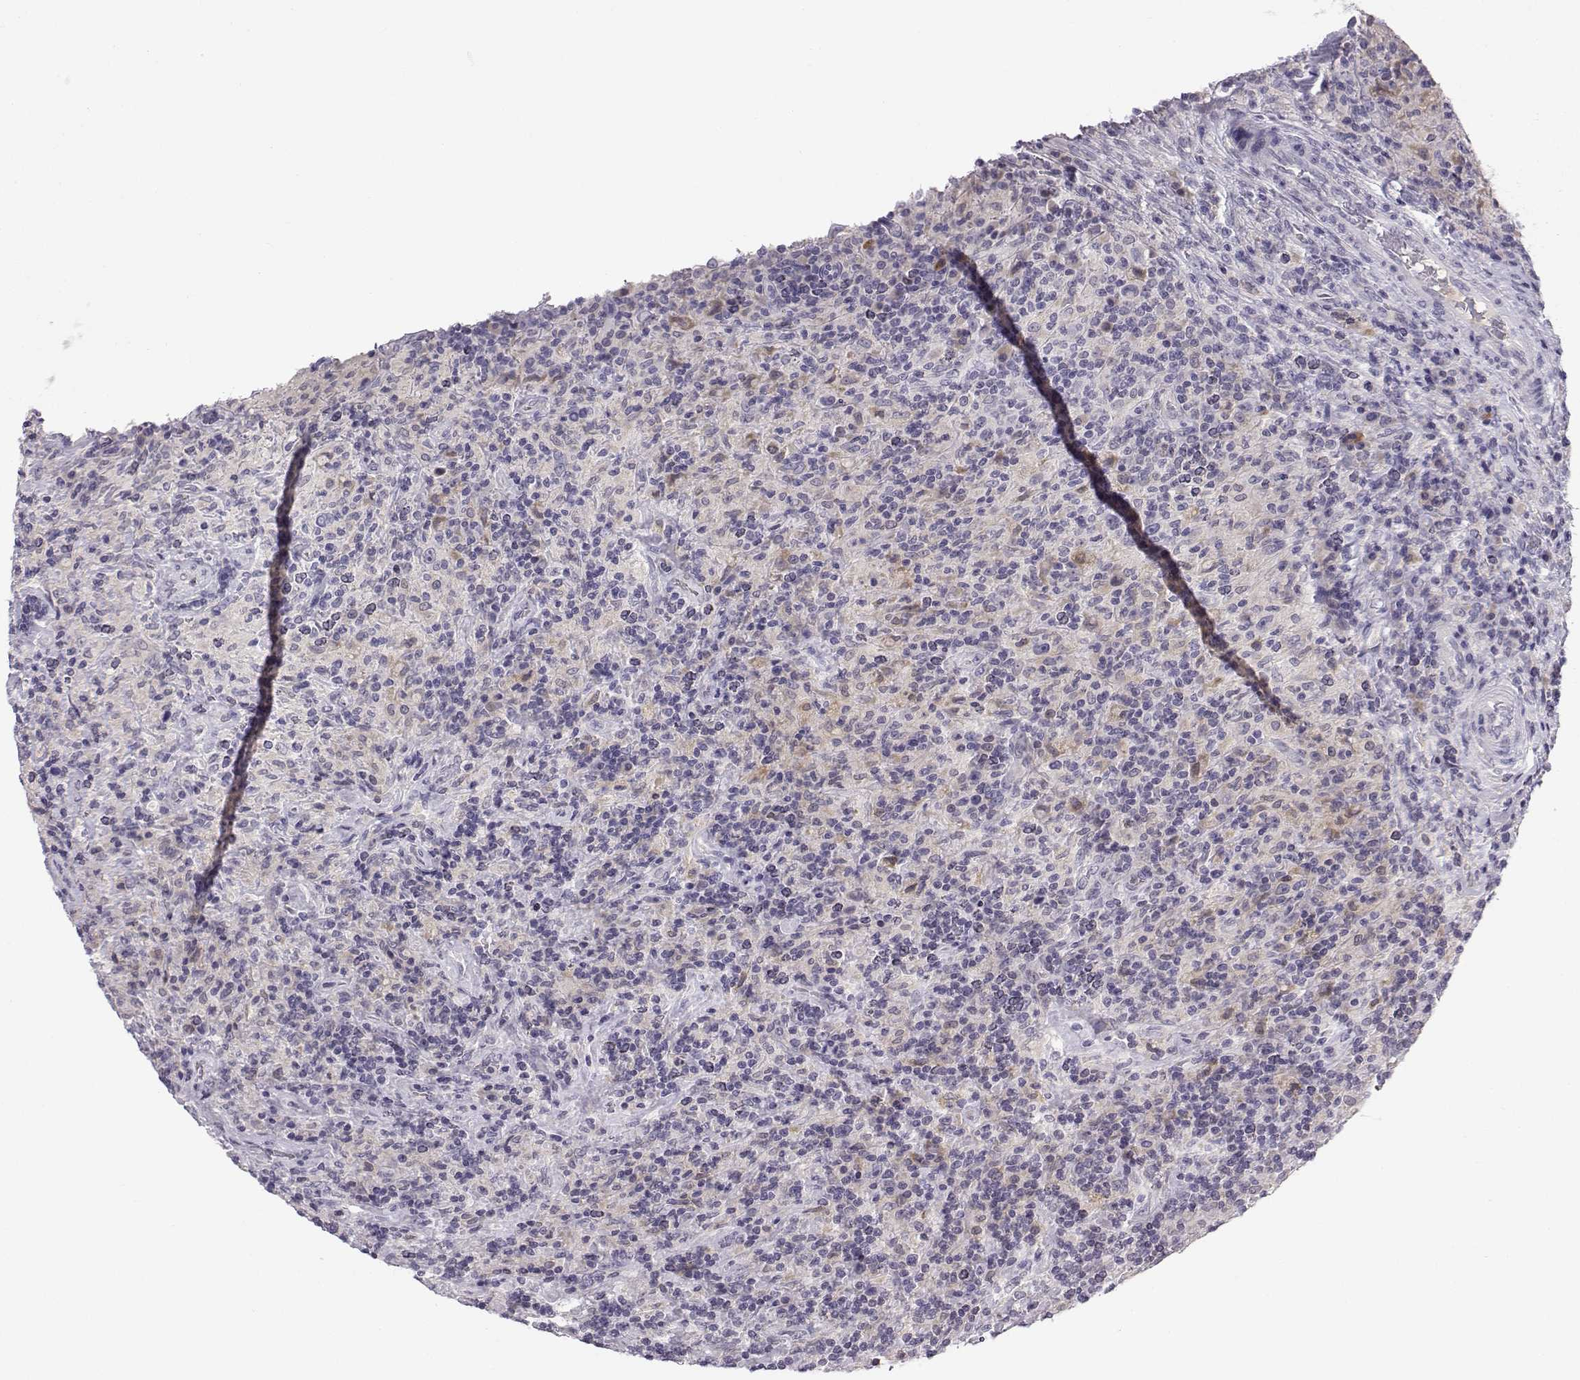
{"staining": {"intensity": "negative", "quantity": "none", "location": "none"}, "tissue": "lymphoma", "cell_type": "Tumor cells", "image_type": "cancer", "snomed": [{"axis": "morphology", "description": "Hodgkin's disease, NOS"}, {"axis": "topography", "description": "Lymph node"}], "caption": "Image shows no significant protein staining in tumor cells of lymphoma.", "gene": "ACSL6", "patient": {"sex": "male", "age": 70}}